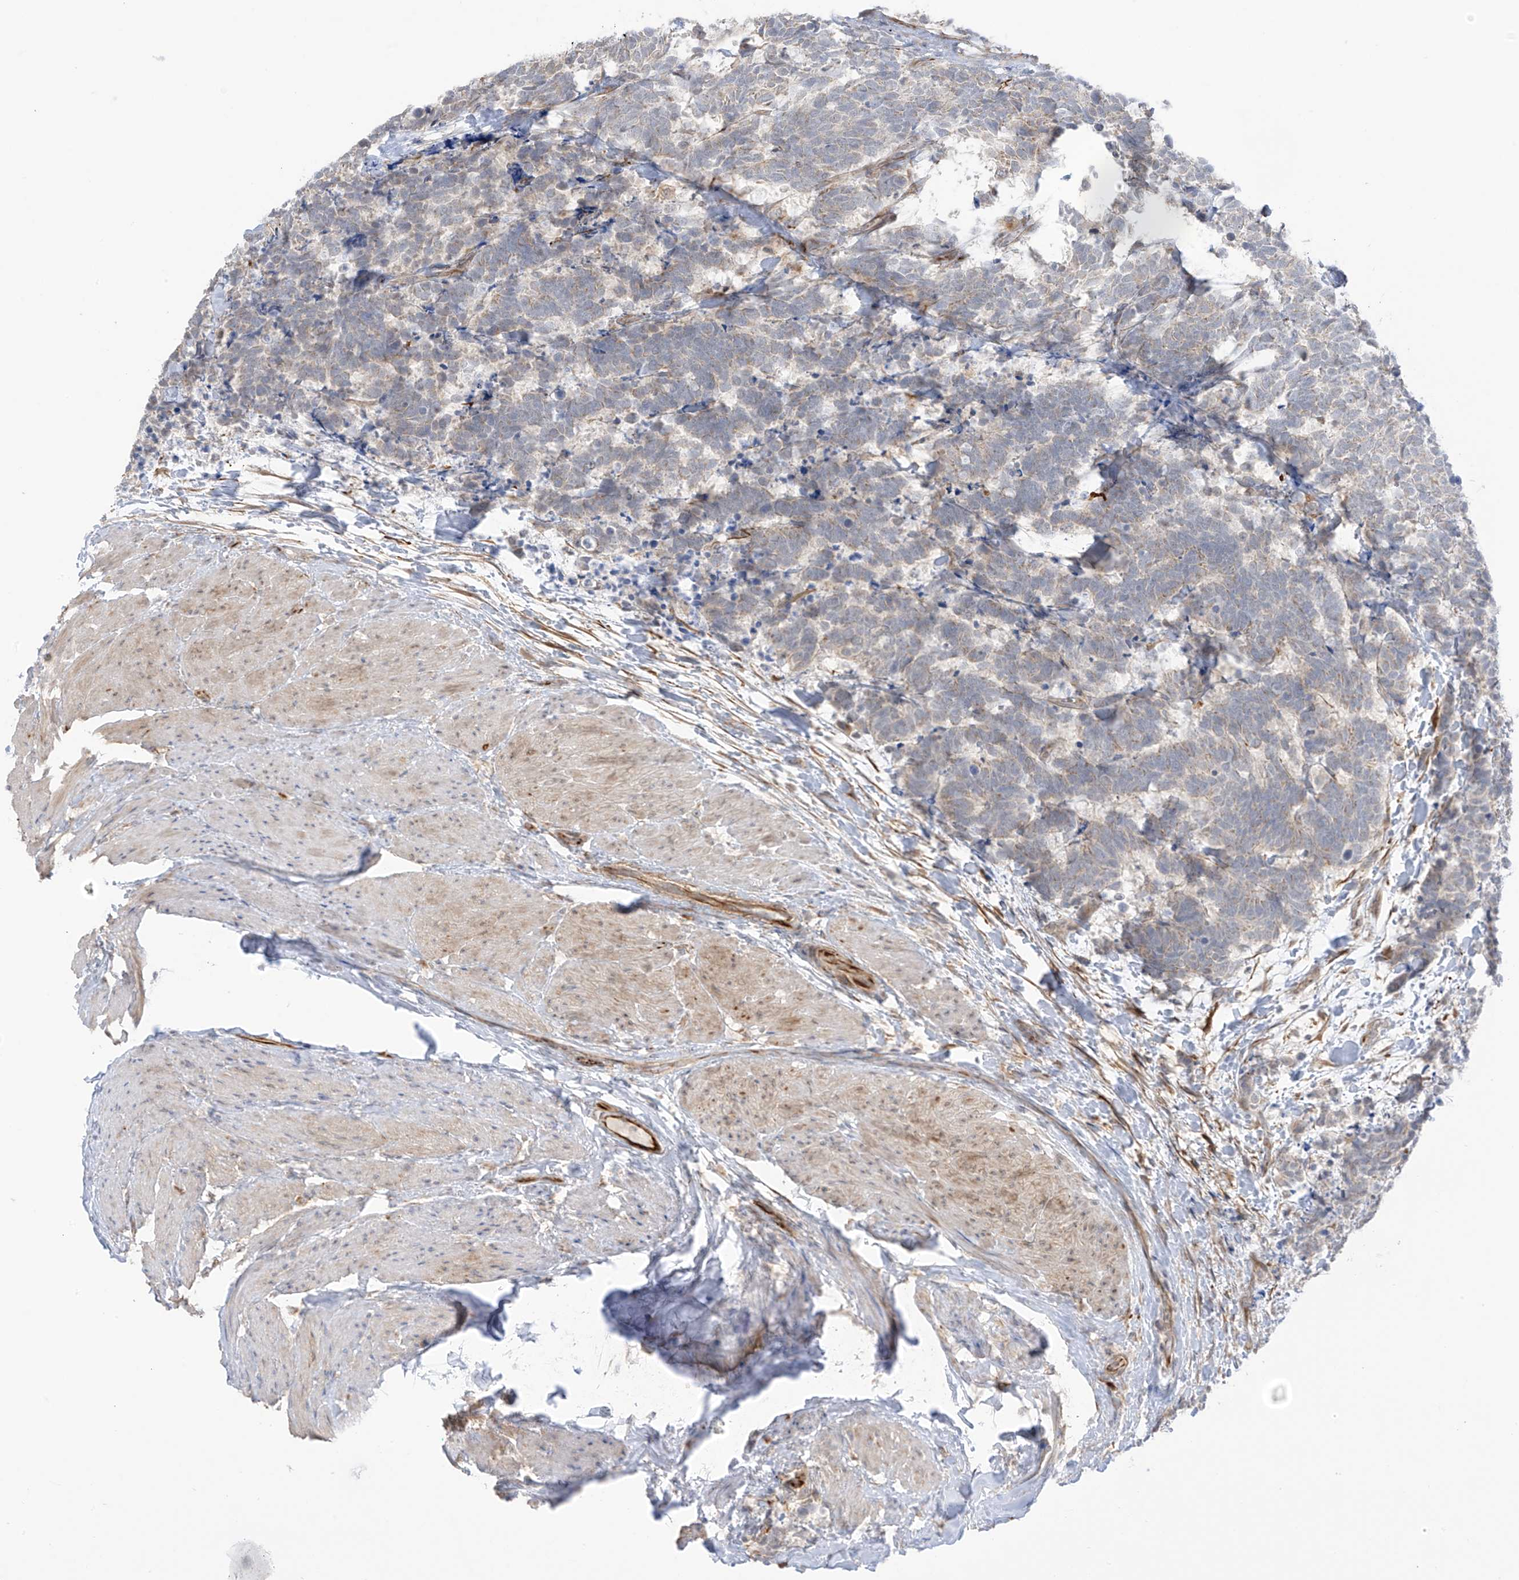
{"staining": {"intensity": "weak", "quantity": "<25%", "location": "cytoplasmic/membranous"}, "tissue": "carcinoid", "cell_type": "Tumor cells", "image_type": "cancer", "snomed": [{"axis": "morphology", "description": "Carcinoma, NOS"}, {"axis": "morphology", "description": "Carcinoid, malignant, NOS"}, {"axis": "topography", "description": "Urinary bladder"}], "caption": "Immunohistochemical staining of malignant carcinoid demonstrates no significant staining in tumor cells. The staining is performed using DAB (3,3'-diaminobenzidine) brown chromogen with nuclei counter-stained in using hematoxylin.", "gene": "HS6ST2", "patient": {"sex": "male", "age": 57}}